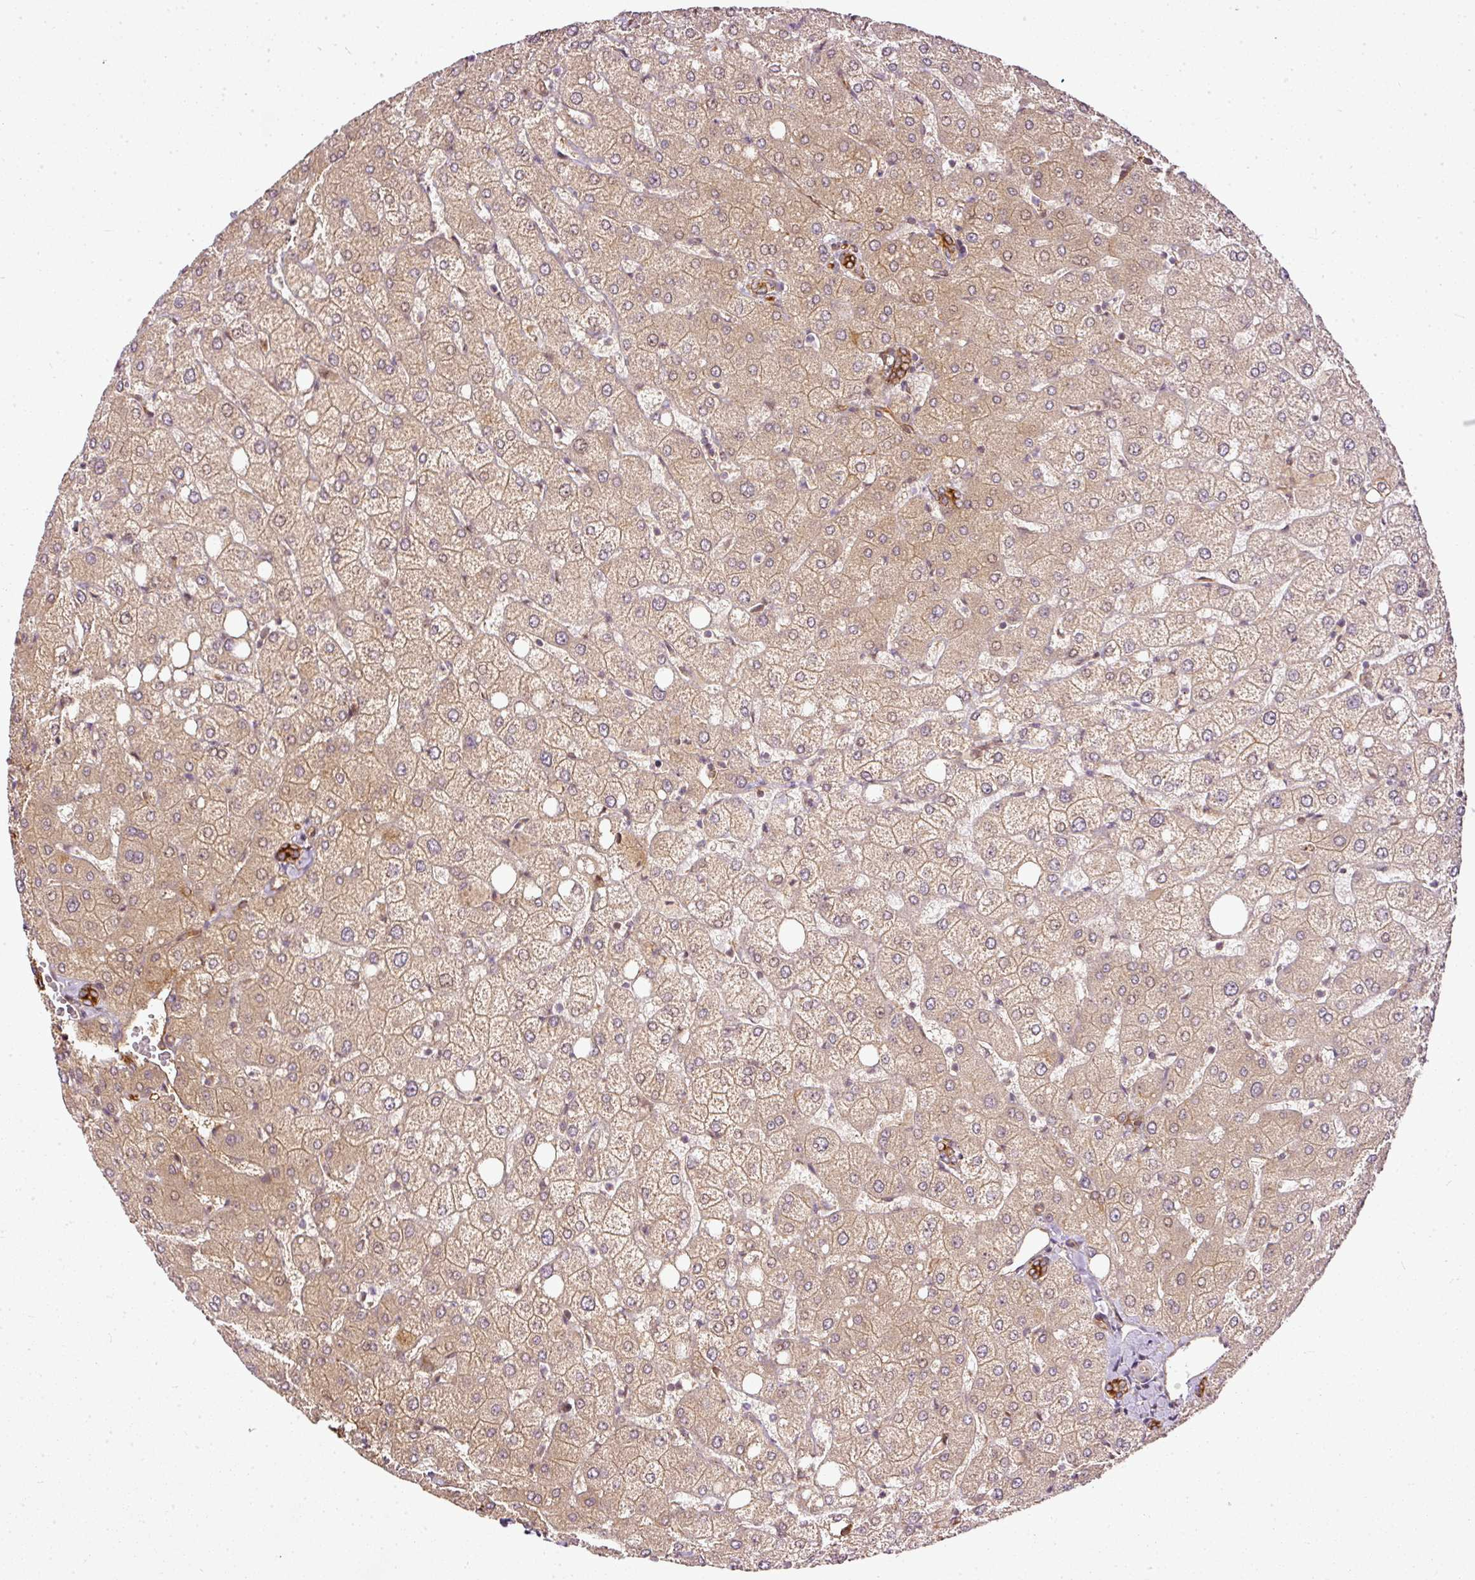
{"staining": {"intensity": "strong", "quantity": ">75%", "location": "cytoplasmic/membranous"}, "tissue": "liver", "cell_type": "Cholangiocytes", "image_type": "normal", "snomed": [{"axis": "morphology", "description": "Normal tissue, NOS"}, {"axis": "topography", "description": "Liver"}], "caption": "Strong cytoplasmic/membranous expression for a protein is present in about >75% of cholangiocytes of normal liver using immunohistochemistry (IHC).", "gene": "MIF4GD", "patient": {"sex": "female", "age": 54}}